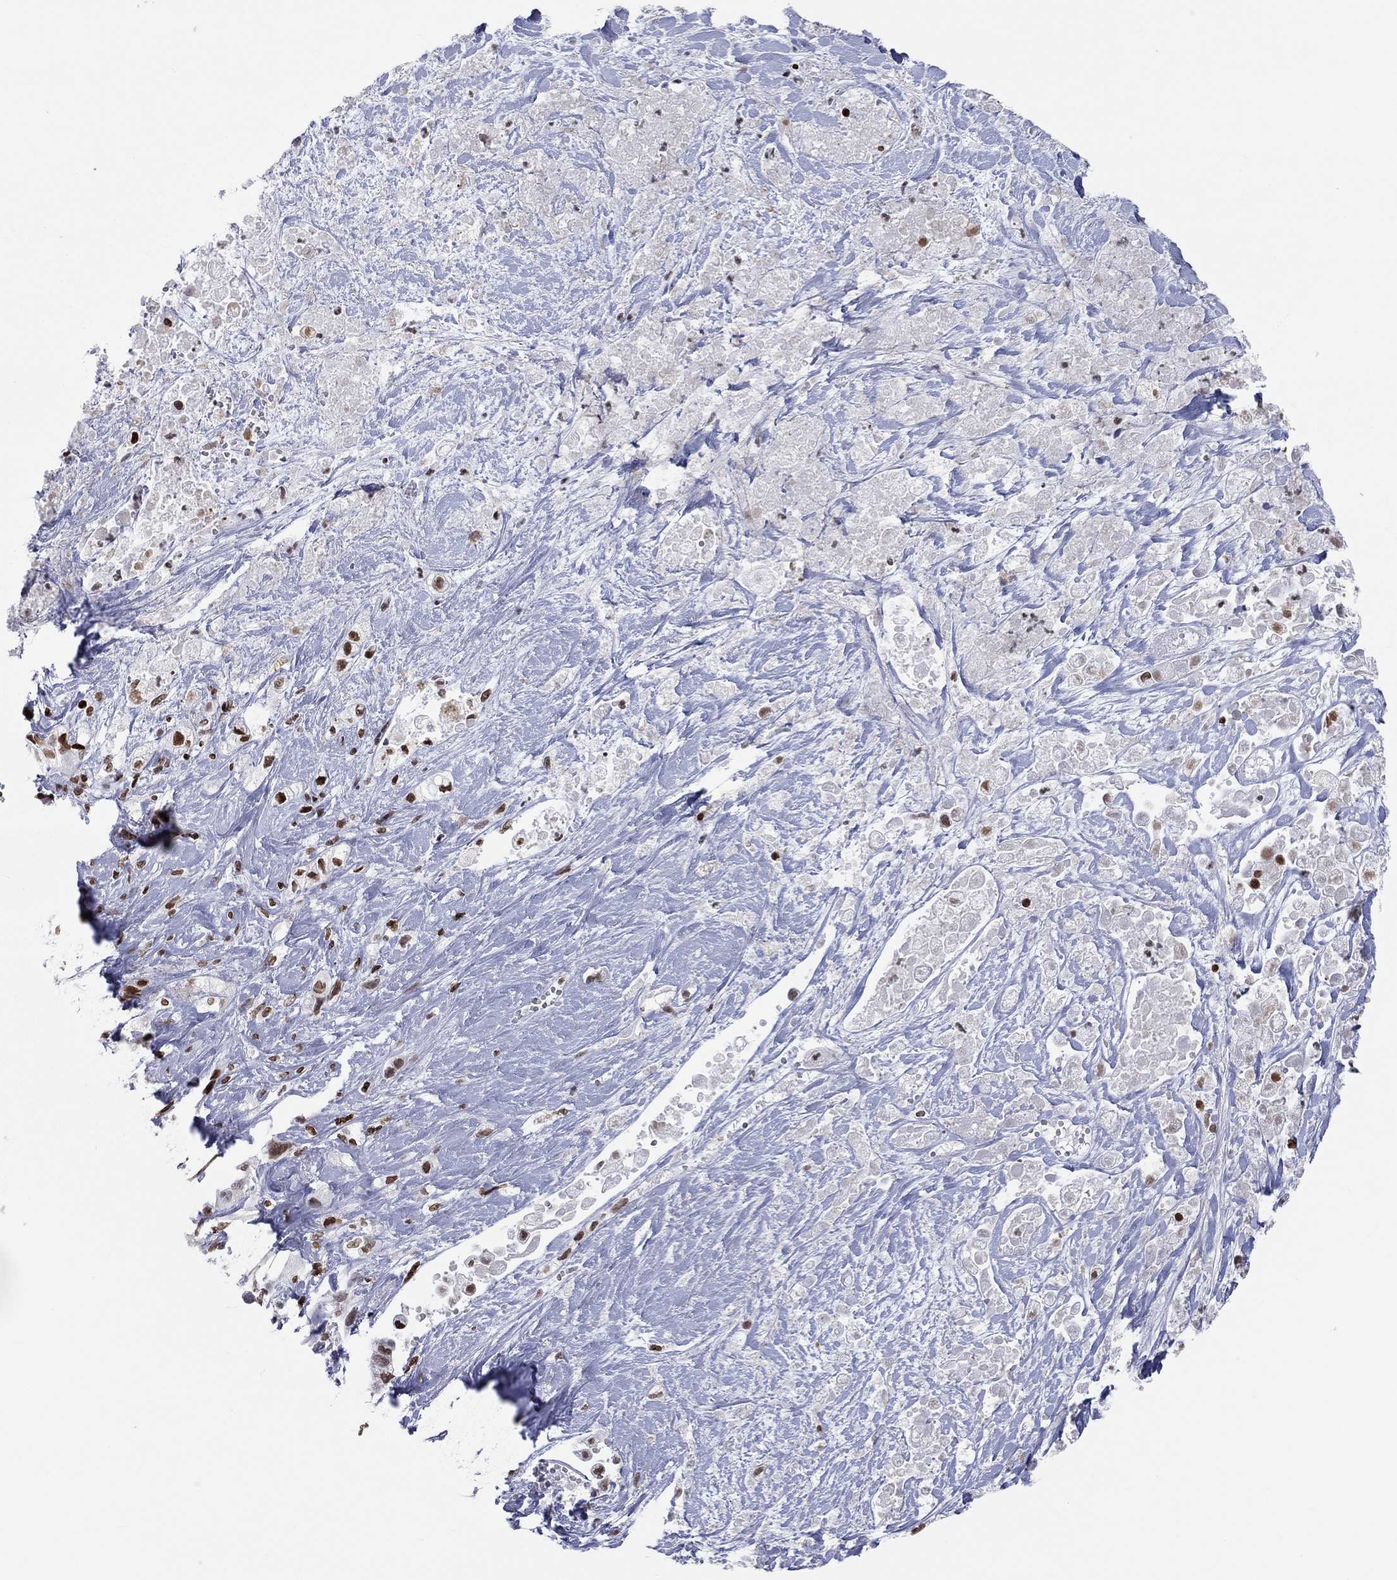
{"staining": {"intensity": "strong", "quantity": ">75%", "location": "nuclear"}, "tissue": "pancreatic cancer", "cell_type": "Tumor cells", "image_type": "cancer", "snomed": [{"axis": "morphology", "description": "Adenocarcinoma, NOS"}, {"axis": "topography", "description": "Pancreas"}], "caption": "Protein analysis of pancreatic cancer (adenocarcinoma) tissue exhibits strong nuclear expression in about >75% of tumor cells.", "gene": "H2AX", "patient": {"sex": "male", "age": 44}}